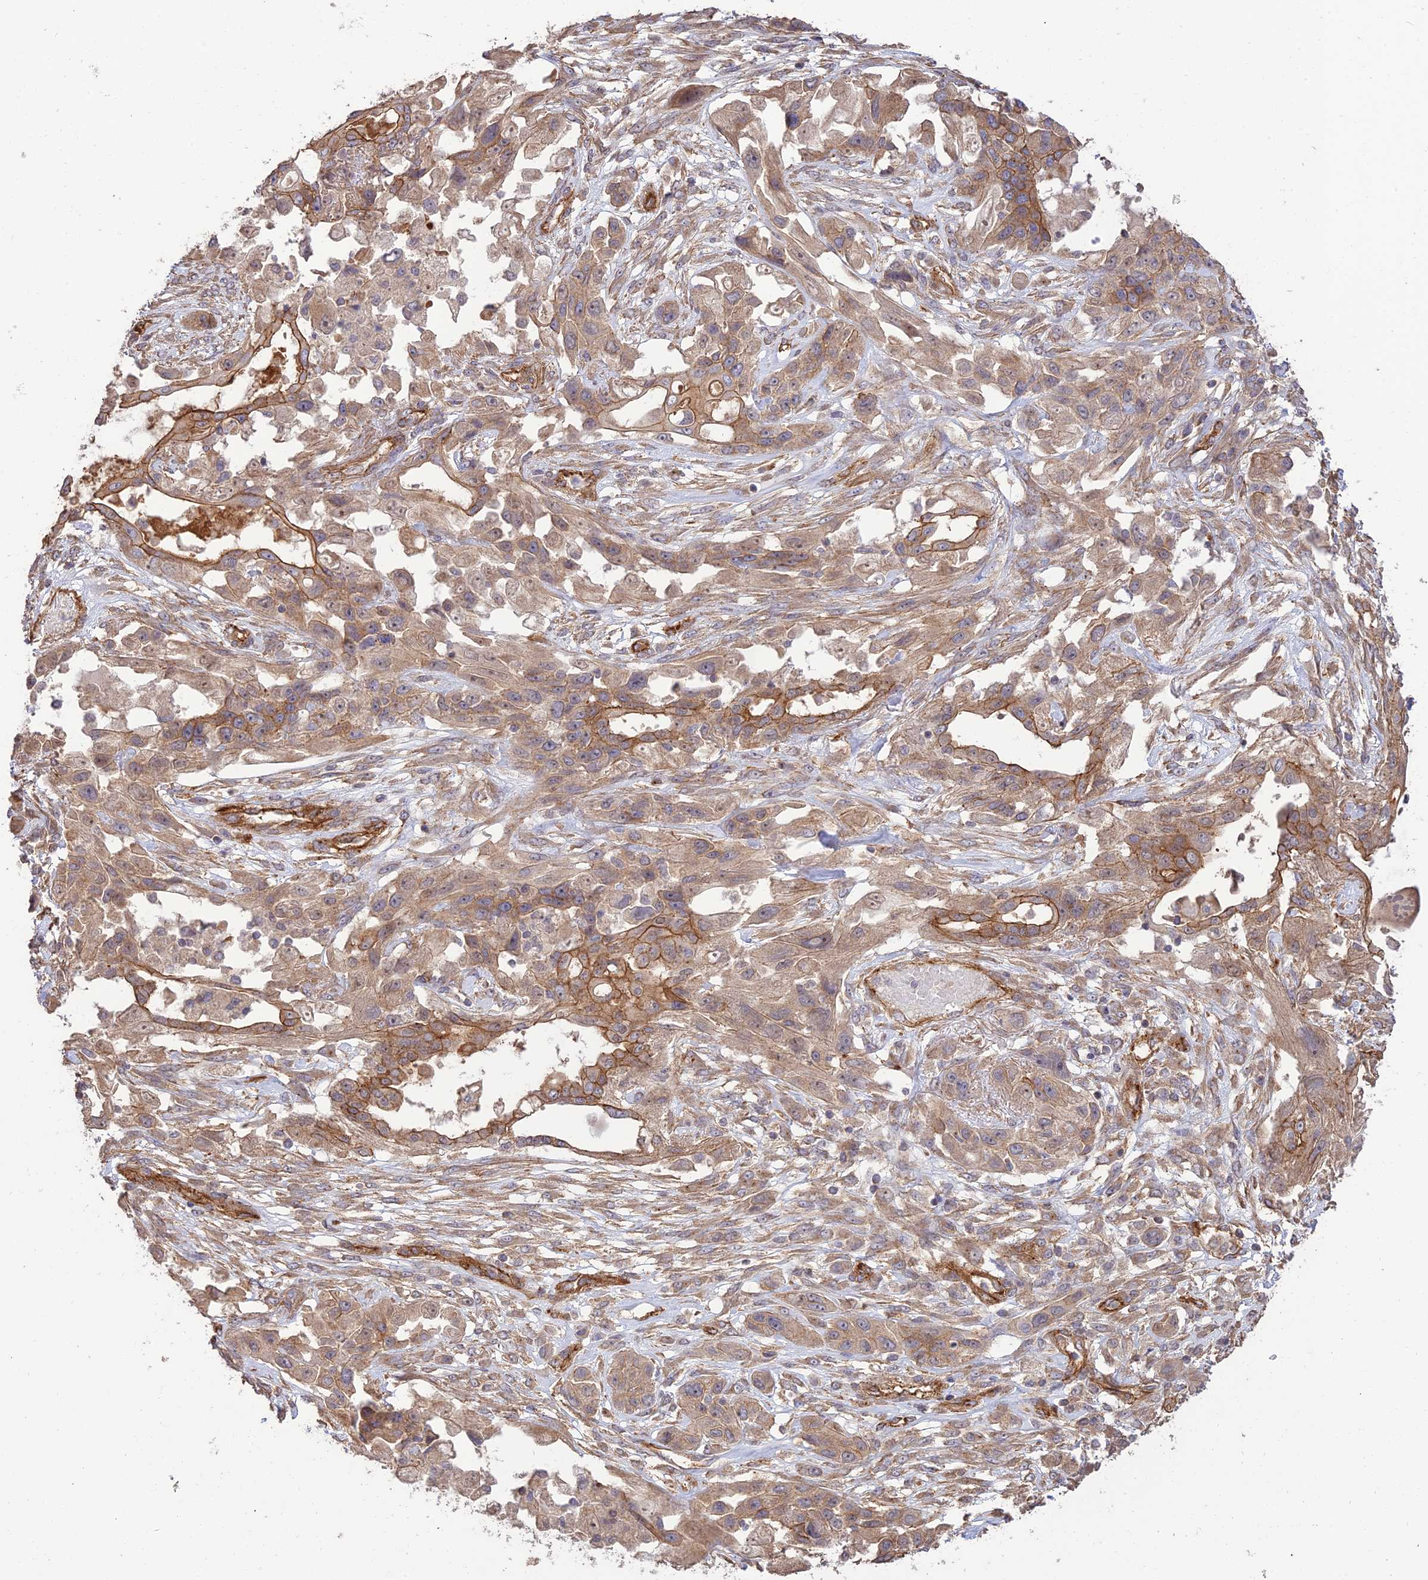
{"staining": {"intensity": "moderate", "quantity": "25%-75%", "location": "cytoplasmic/membranous"}, "tissue": "lung cancer", "cell_type": "Tumor cells", "image_type": "cancer", "snomed": [{"axis": "morphology", "description": "Squamous cell carcinoma, NOS"}, {"axis": "topography", "description": "Lung"}], "caption": "A medium amount of moderate cytoplasmic/membranous staining is seen in approximately 25%-75% of tumor cells in lung cancer tissue.", "gene": "HOMER2", "patient": {"sex": "female", "age": 70}}